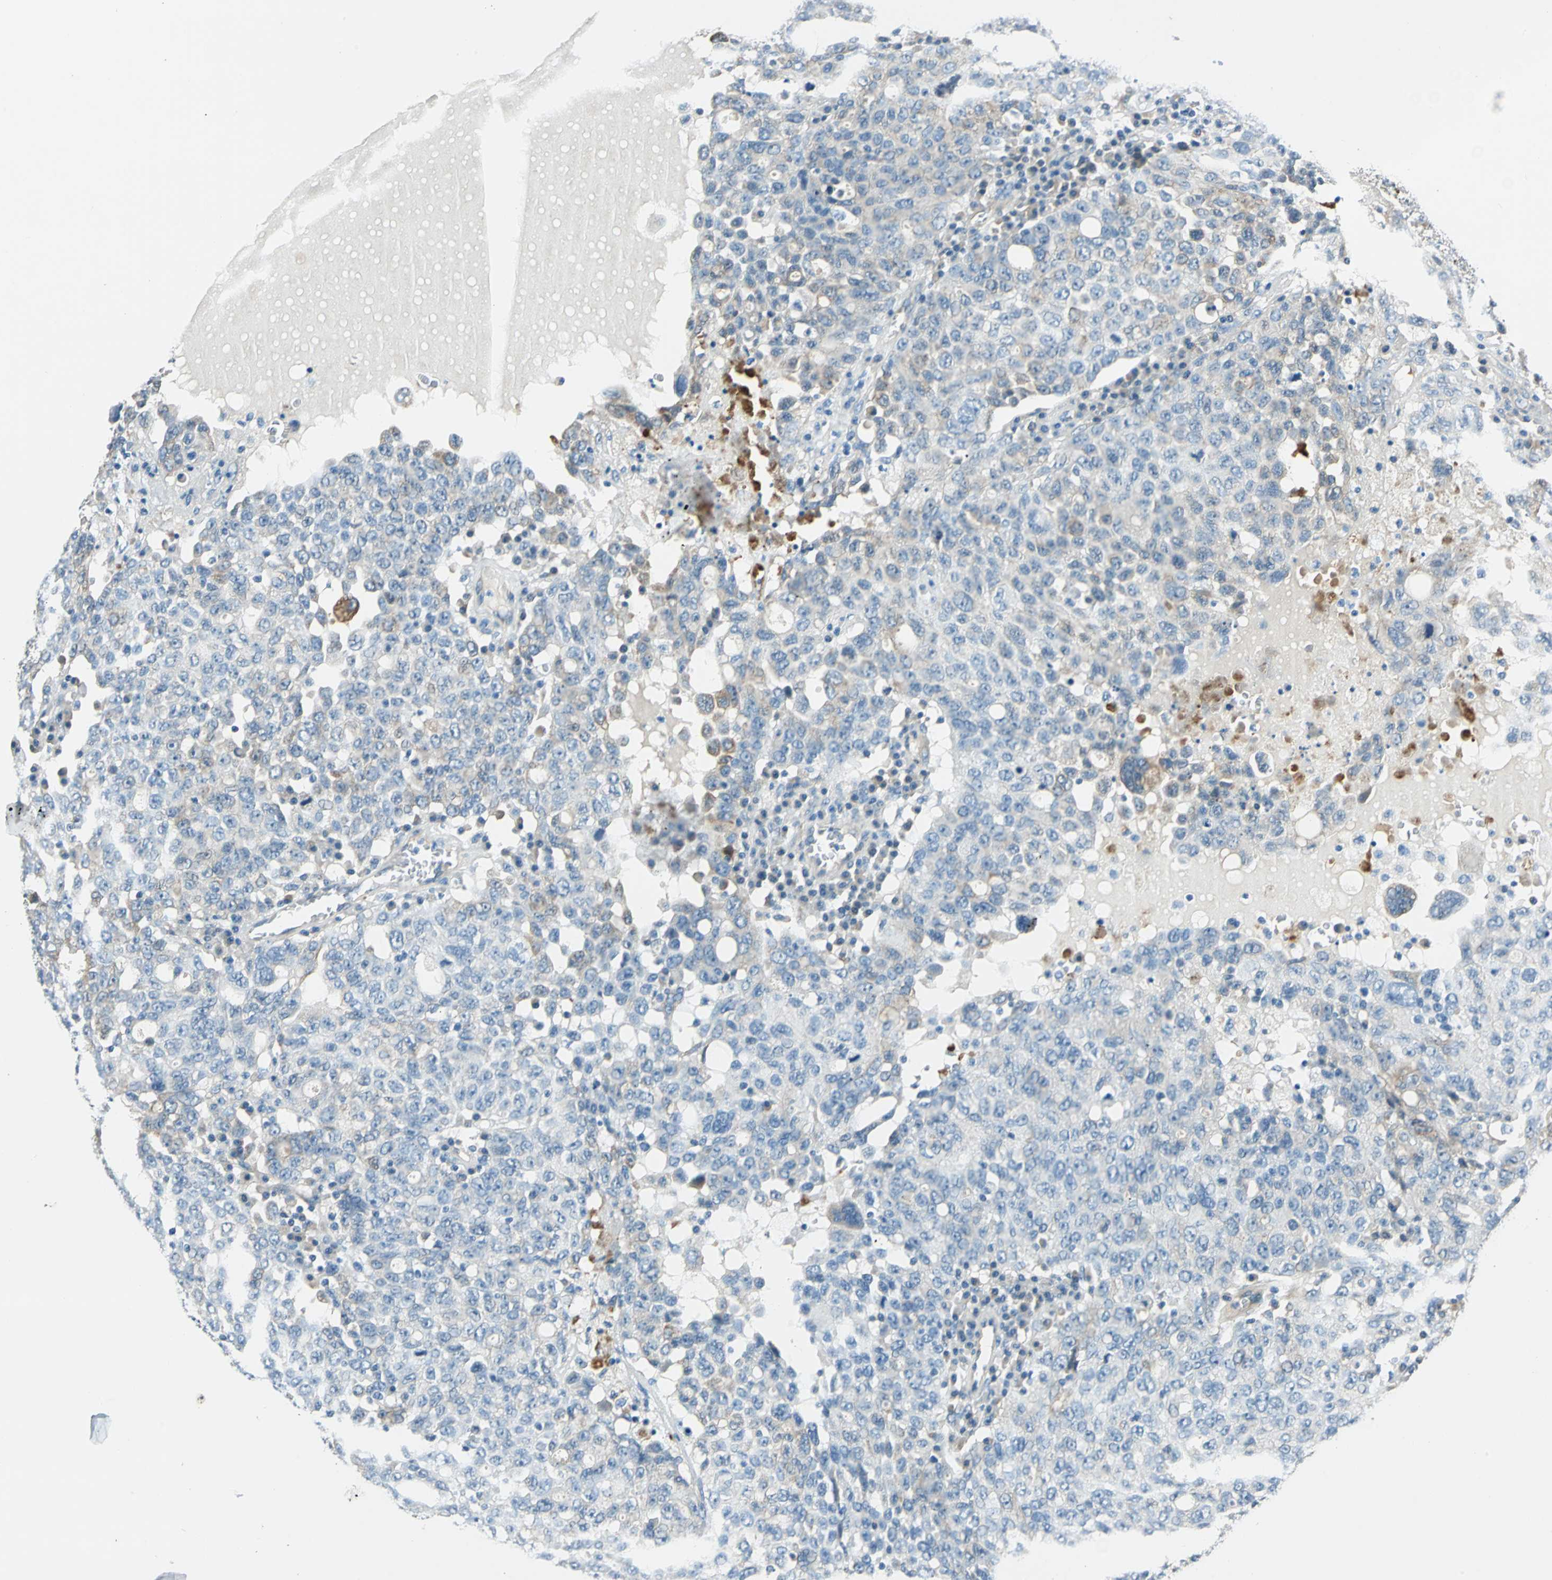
{"staining": {"intensity": "weak", "quantity": "<25%", "location": "cytoplasmic/membranous"}, "tissue": "ovarian cancer", "cell_type": "Tumor cells", "image_type": "cancer", "snomed": [{"axis": "morphology", "description": "Carcinoma, endometroid"}, {"axis": "topography", "description": "Ovary"}], "caption": "Ovarian cancer (endometroid carcinoma) was stained to show a protein in brown. There is no significant staining in tumor cells.", "gene": "CDC42EP1", "patient": {"sex": "female", "age": 62}}